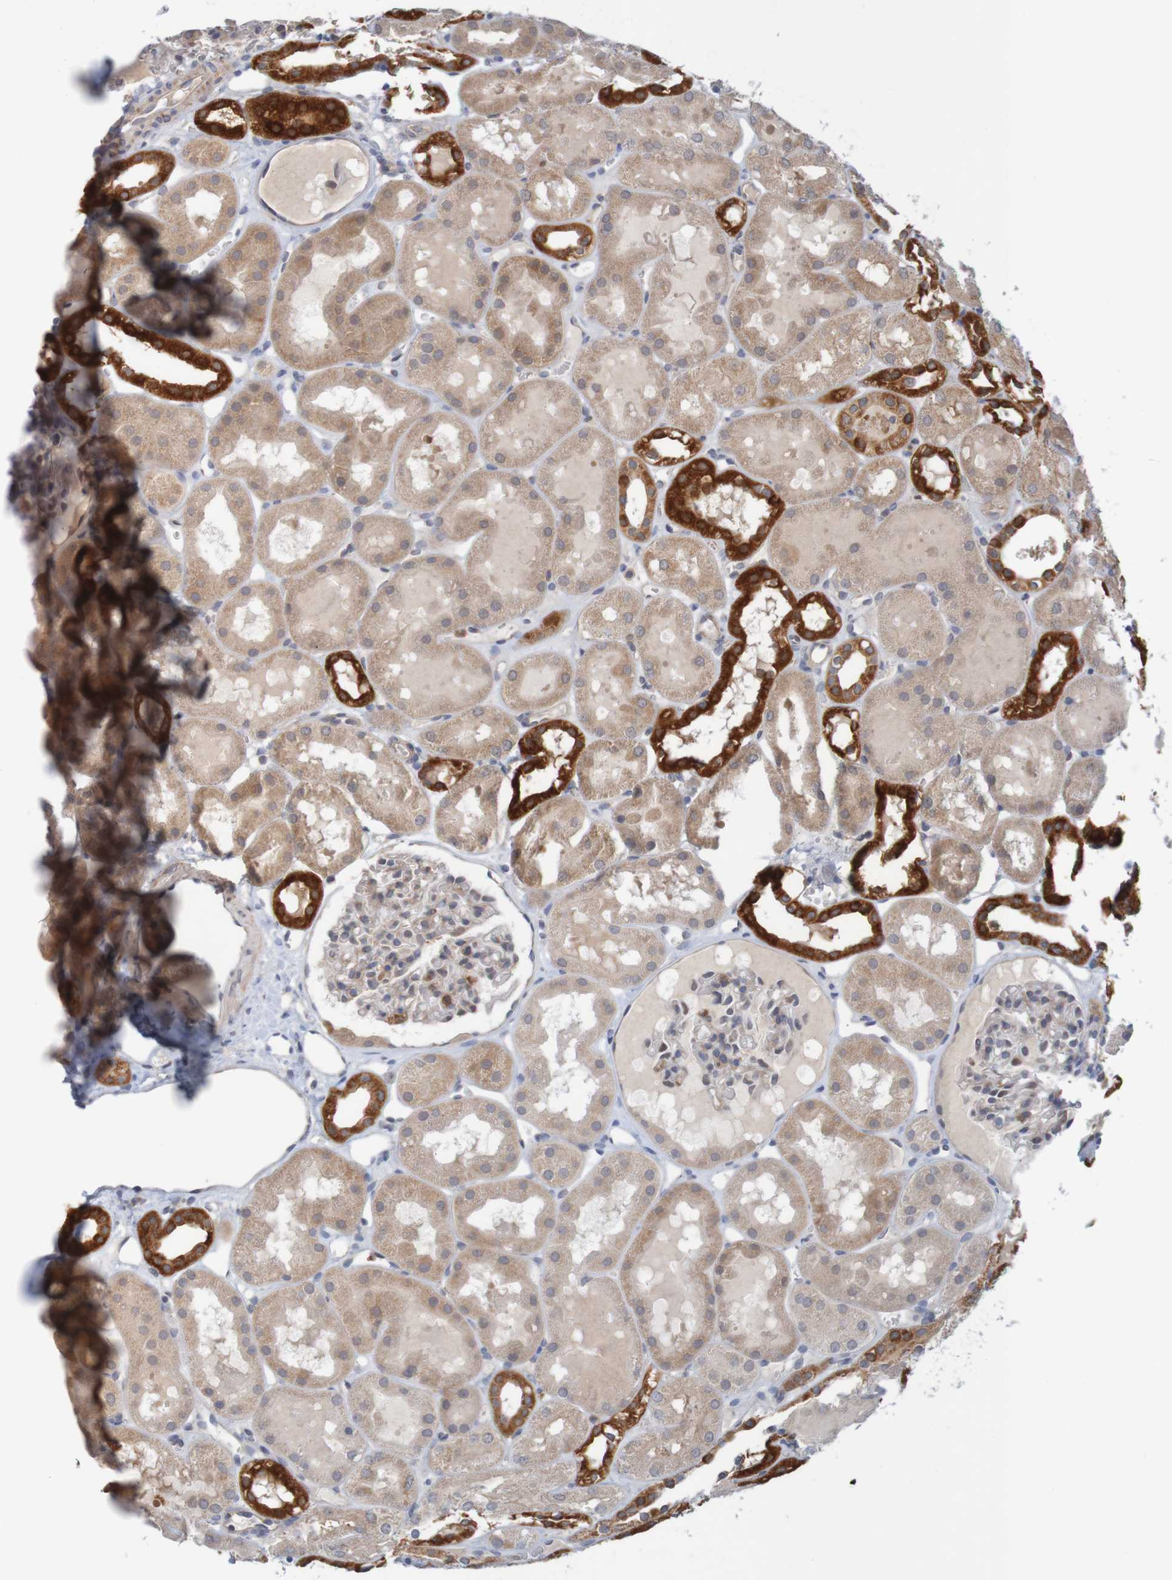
{"staining": {"intensity": "negative", "quantity": "none", "location": "none"}, "tissue": "kidney", "cell_type": "Cells in glomeruli", "image_type": "normal", "snomed": [{"axis": "morphology", "description": "Normal tissue, NOS"}, {"axis": "topography", "description": "Kidney"}, {"axis": "topography", "description": "Urinary bladder"}], "caption": "Immunohistochemical staining of unremarkable kidney displays no significant expression in cells in glomeruli. Nuclei are stained in blue.", "gene": "NAV2", "patient": {"sex": "male", "age": 16}}